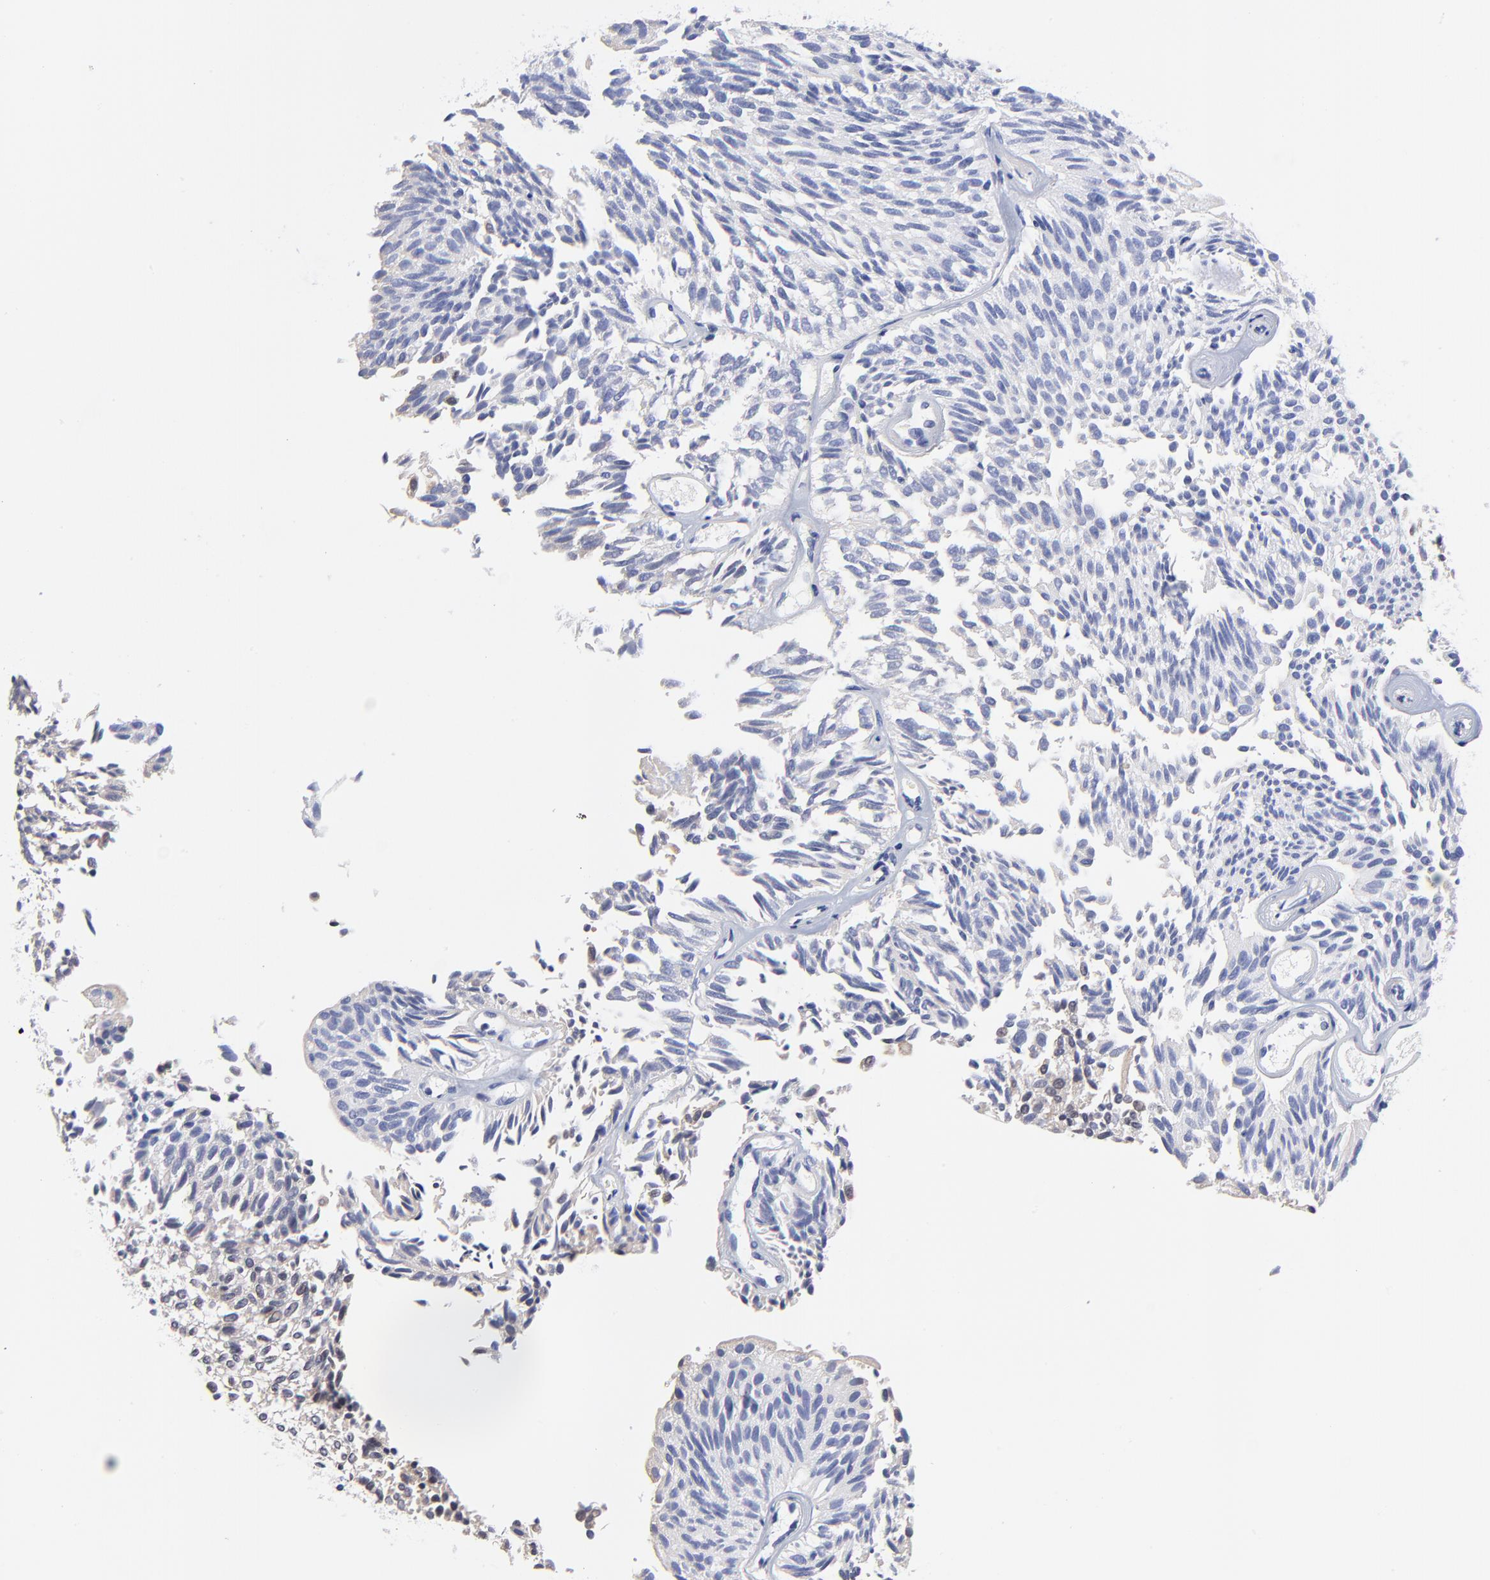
{"staining": {"intensity": "negative", "quantity": "none", "location": "none"}, "tissue": "urothelial cancer", "cell_type": "Tumor cells", "image_type": "cancer", "snomed": [{"axis": "morphology", "description": "Urothelial carcinoma, Low grade"}, {"axis": "topography", "description": "Urinary bladder"}], "caption": "This is a histopathology image of immunohistochemistry staining of urothelial cancer, which shows no expression in tumor cells. (DAB (3,3'-diaminobenzidine) IHC visualized using brightfield microscopy, high magnification).", "gene": "FBXO8", "patient": {"sex": "male", "age": 76}}